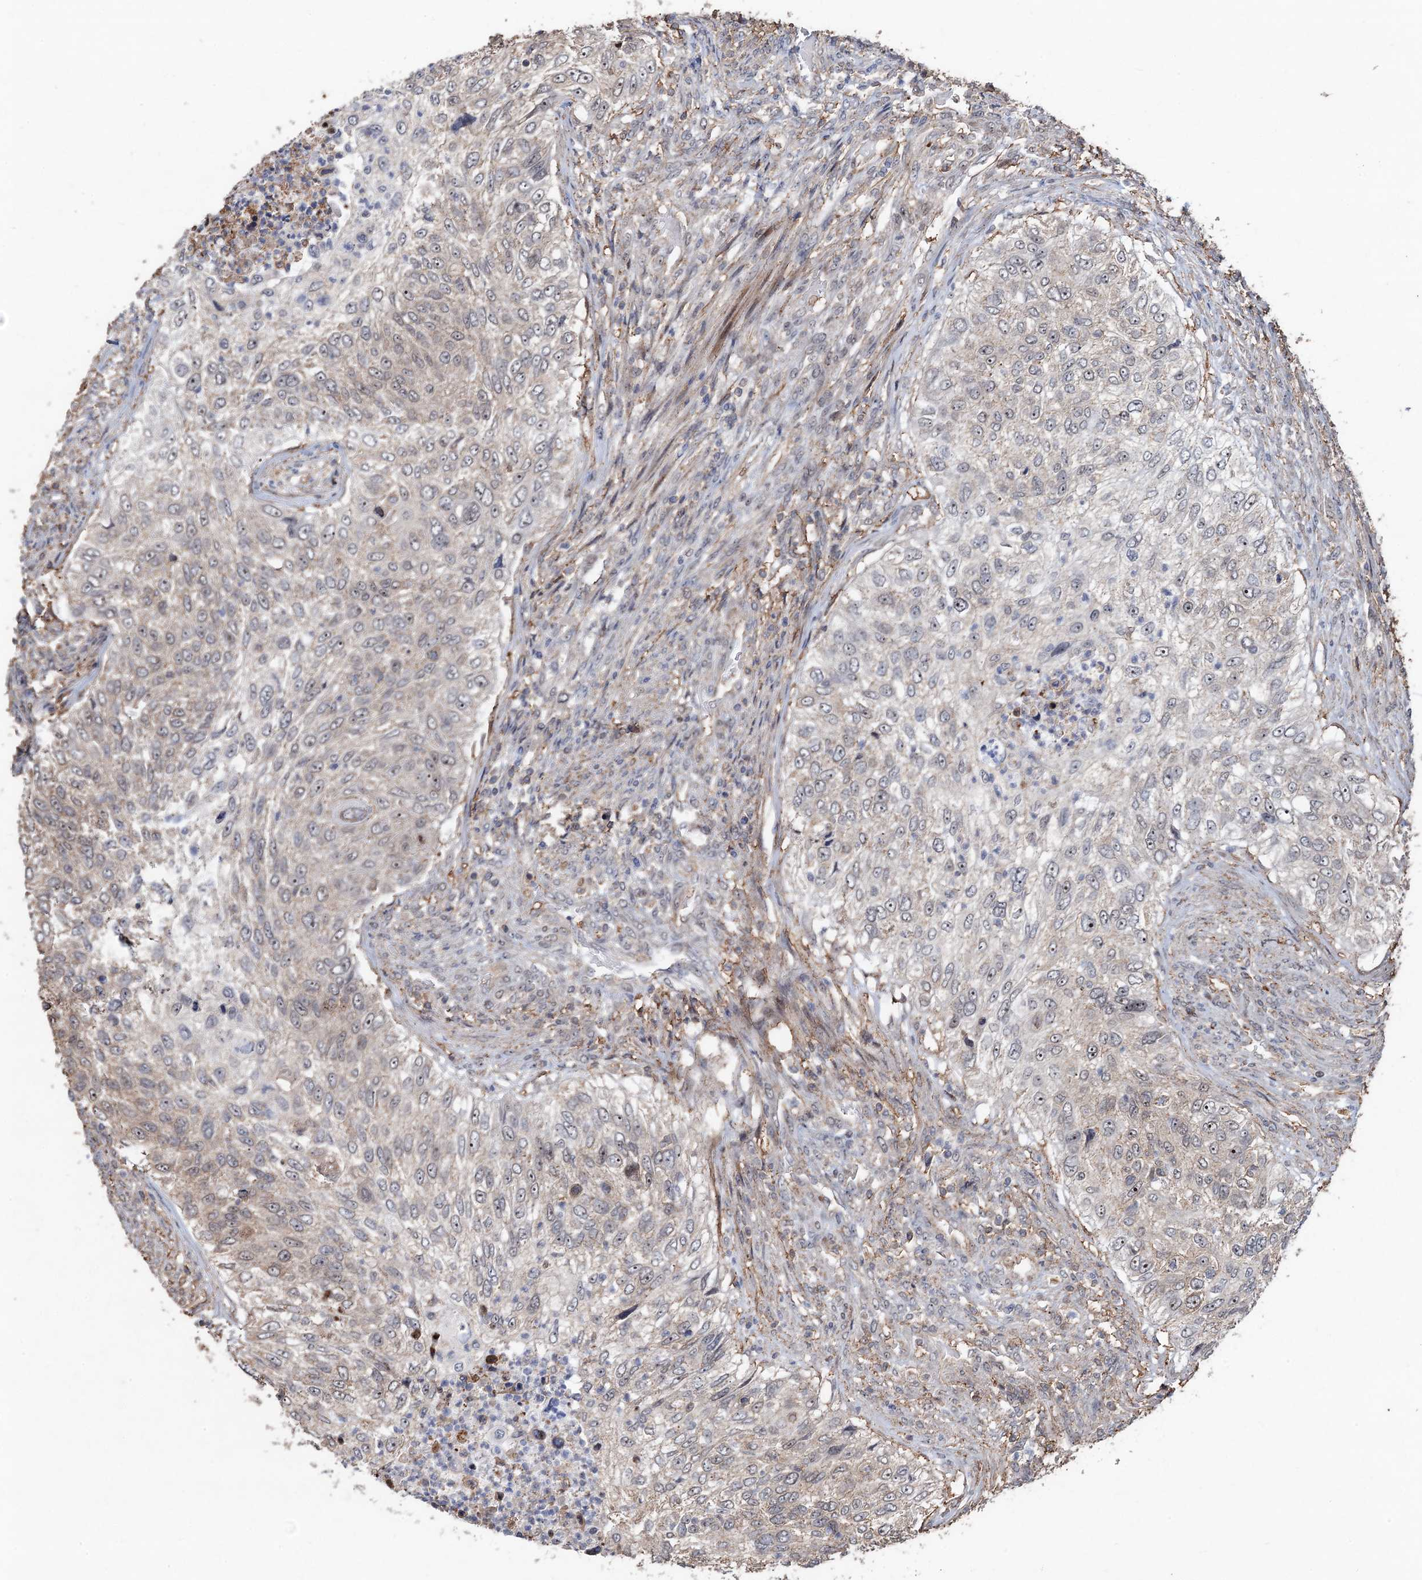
{"staining": {"intensity": "weak", "quantity": "<25%", "location": "cytoplasmic/membranous,nuclear"}, "tissue": "urothelial cancer", "cell_type": "Tumor cells", "image_type": "cancer", "snomed": [{"axis": "morphology", "description": "Urothelial carcinoma, High grade"}, {"axis": "topography", "description": "Urinary bladder"}], "caption": "Immunohistochemical staining of human urothelial carcinoma (high-grade) displays no significant positivity in tumor cells.", "gene": "TMA16", "patient": {"sex": "female", "age": 60}}